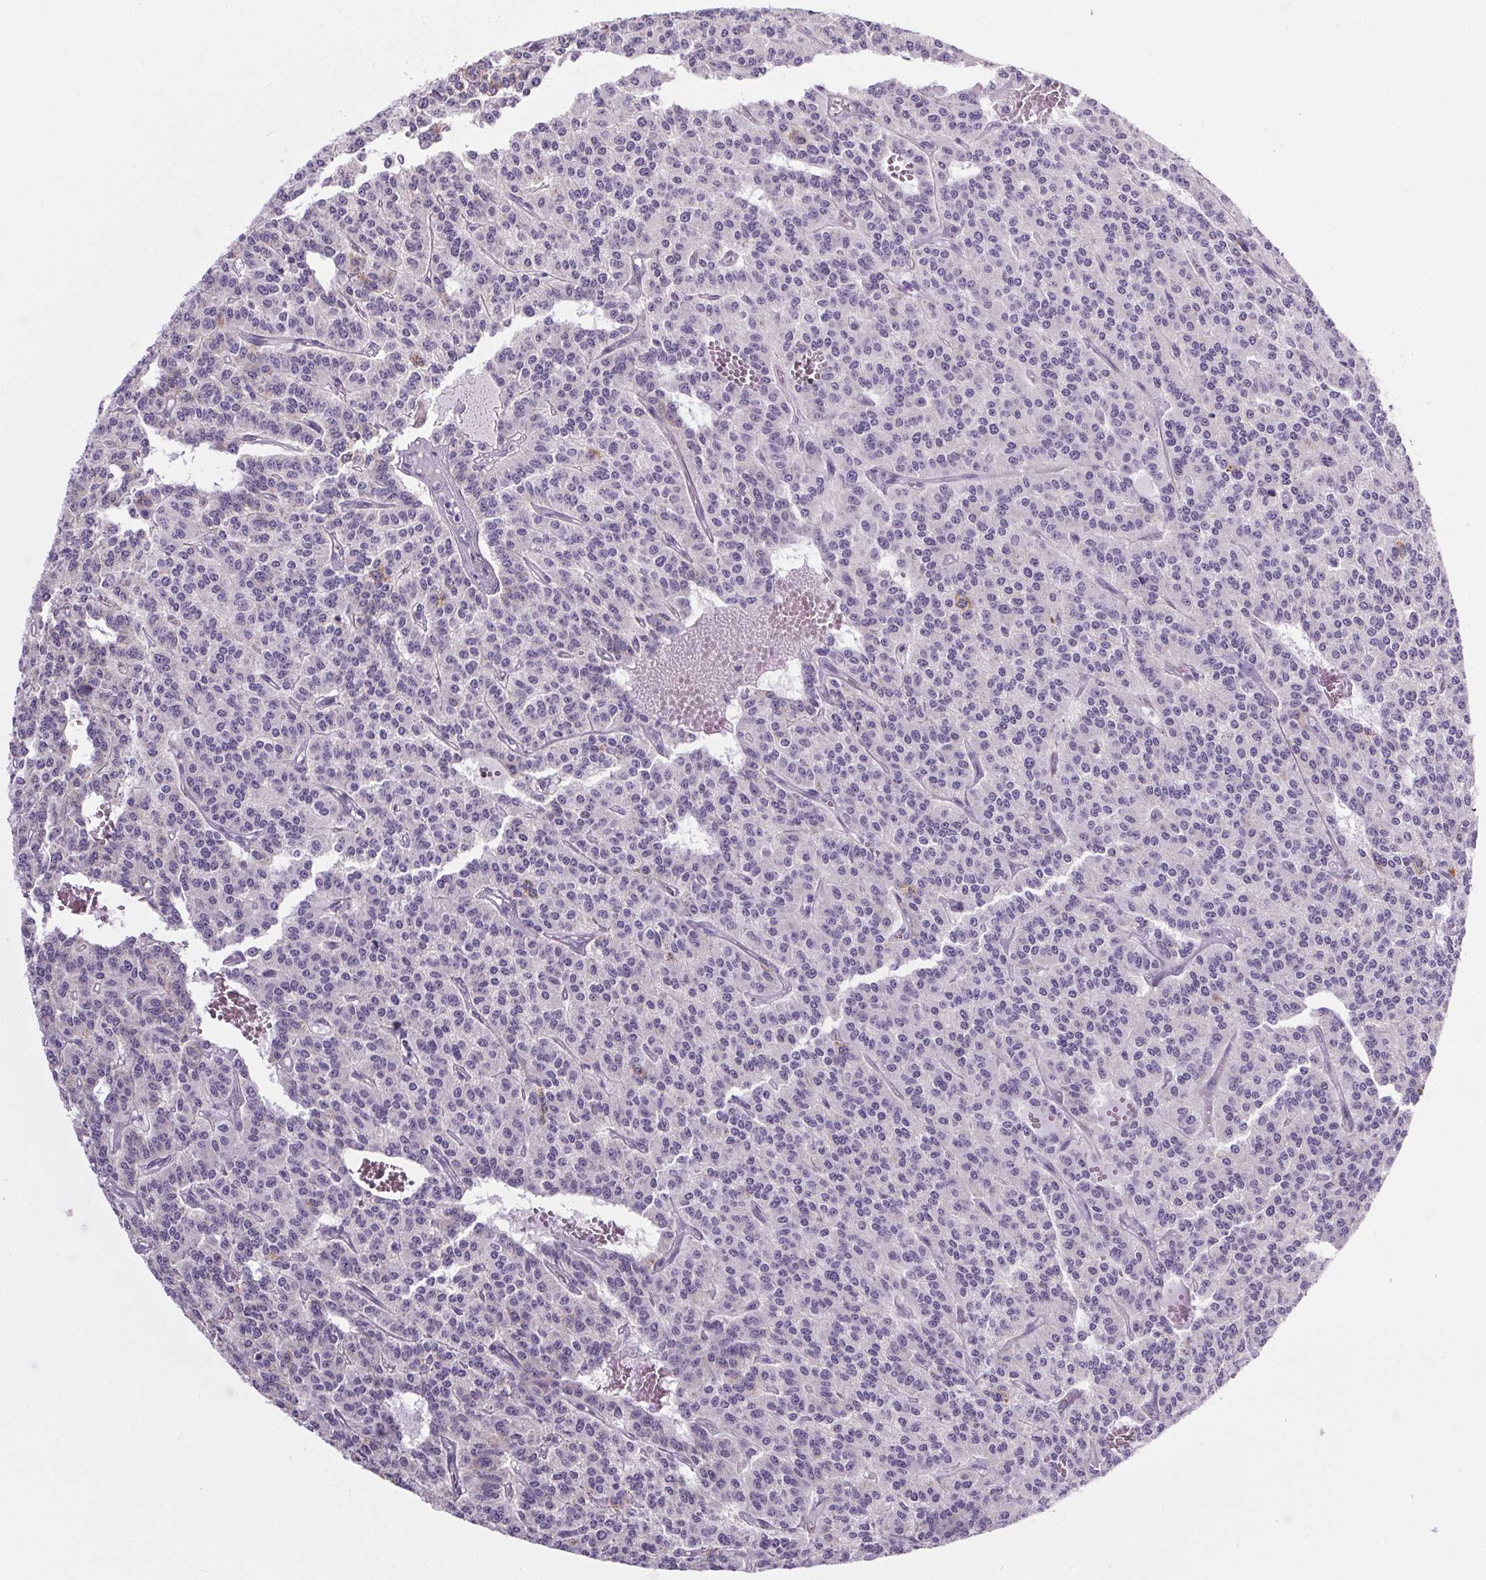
{"staining": {"intensity": "weak", "quantity": "<25%", "location": "cytoplasmic/membranous"}, "tissue": "carcinoid", "cell_type": "Tumor cells", "image_type": "cancer", "snomed": [{"axis": "morphology", "description": "Carcinoid, malignant, NOS"}, {"axis": "topography", "description": "Lung"}], "caption": "There is no significant expression in tumor cells of malignant carcinoid.", "gene": "ELAVL2", "patient": {"sex": "female", "age": 71}}